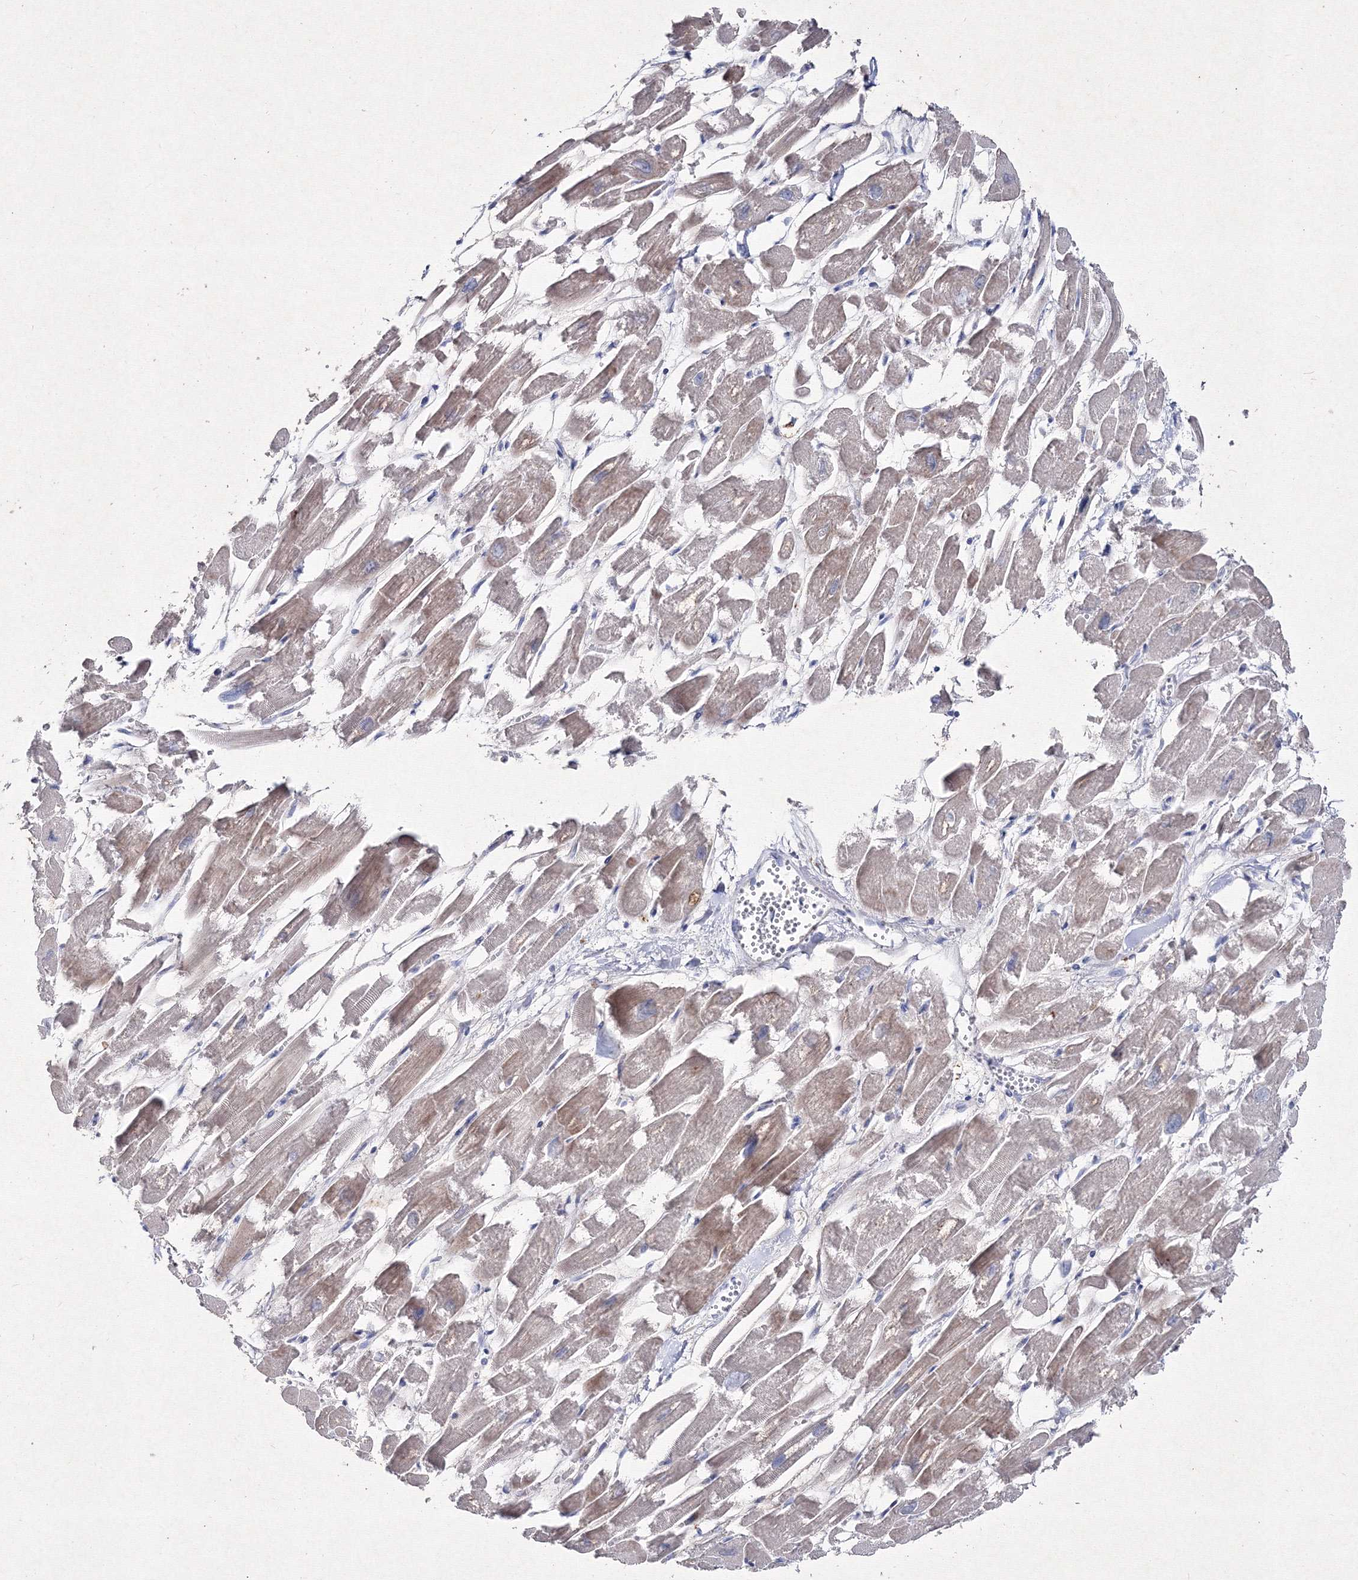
{"staining": {"intensity": "moderate", "quantity": "25%-75%", "location": "cytoplasmic/membranous"}, "tissue": "heart muscle", "cell_type": "Cardiomyocytes", "image_type": "normal", "snomed": [{"axis": "morphology", "description": "Normal tissue, NOS"}, {"axis": "topography", "description": "Heart"}], "caption": "Immunohistochemical staining of benign heart muscle reveals 25%-75% levels of moderate cytoplasmic/membranous protein staining in approximately 25%-75% of cardiomyocytes.", "gene": "SMIM29", "patient": {"sex": "male", "age": 54}}